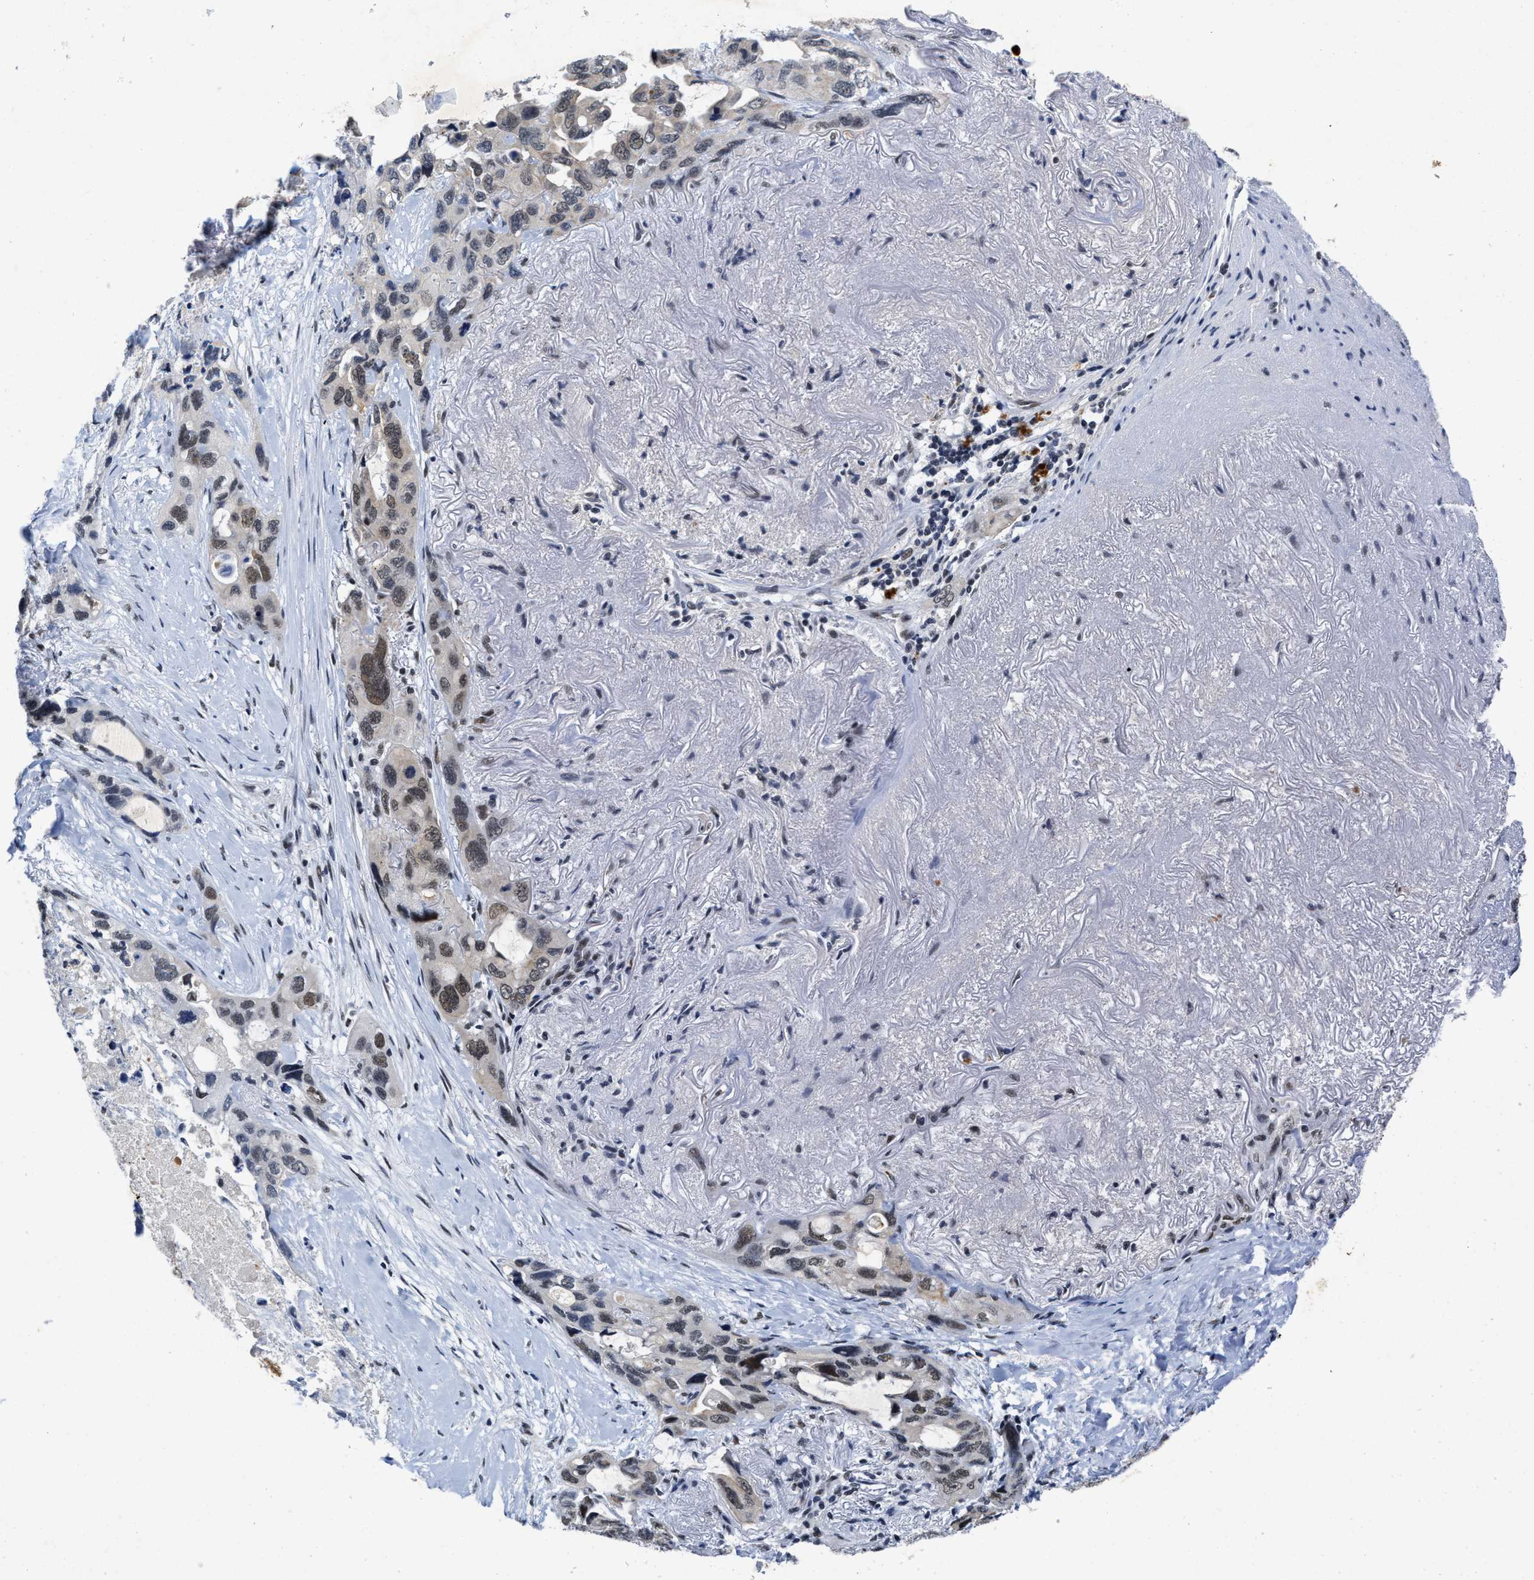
{"staining": {"intensity": "moderate", "quantity": "<25%", "location": "nuclear"}, "tissue": "lung cancer", "cell_type": "Tumor cells", "image_type": "cancer", "snomed": [{"axis": "morphology", "description": "Squamous cell carcinoma, NOS"}, {"axis": "topography", "description": "Lung"}], "caption": "Brown immunohistochemical staining in squamous cell carcinoma (lung) reveals moderate nuclear positivity in about <25% of tumor cells. The protein of interest is shown in brown color, while the nuclei are stained blue.", "gene": "INIP", "patient": {"sex": "female", "age": 73}}